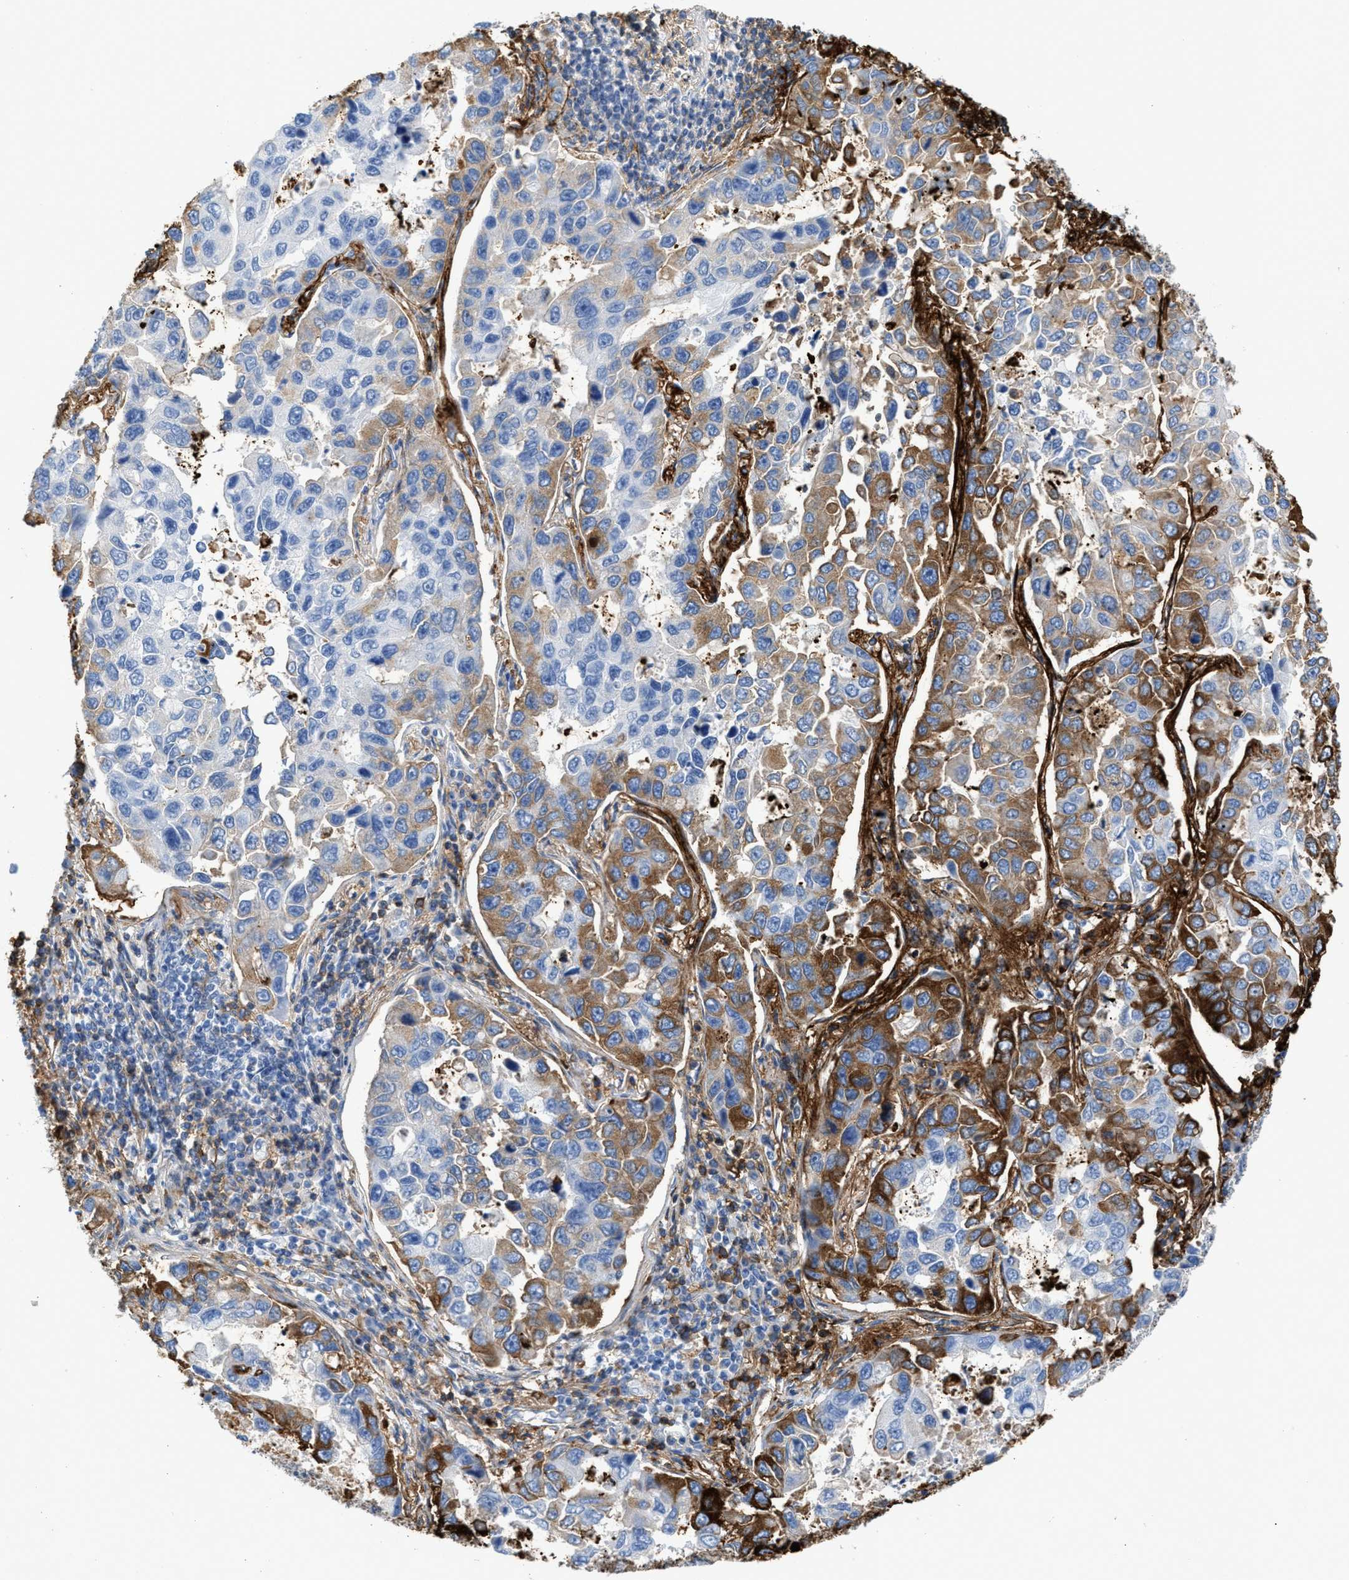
{"staining": {"intensity": "moderate", "quantity": "<25%", "location": "cytoplasmic/membranous"}, "tissue": "lung cancer", "cell_type": "Tumor cells", "image_type": "cancer", "snomed": [{"axis": "morphology", "description": "Adenocarcinoma, NOS"}, {"axis": "topography", "description": "Lung"}], "caption": "Lung cancer (adenocarcinoma) was stained to show a protein in brown. There is low levels of moderate cytoplasmic/membranous expression in approximately <25% of tumor cells. (IHC, brightfield microscopy, high magnification).", "gene": "TNR", "patient": {"sex": "male", "age": 64}}